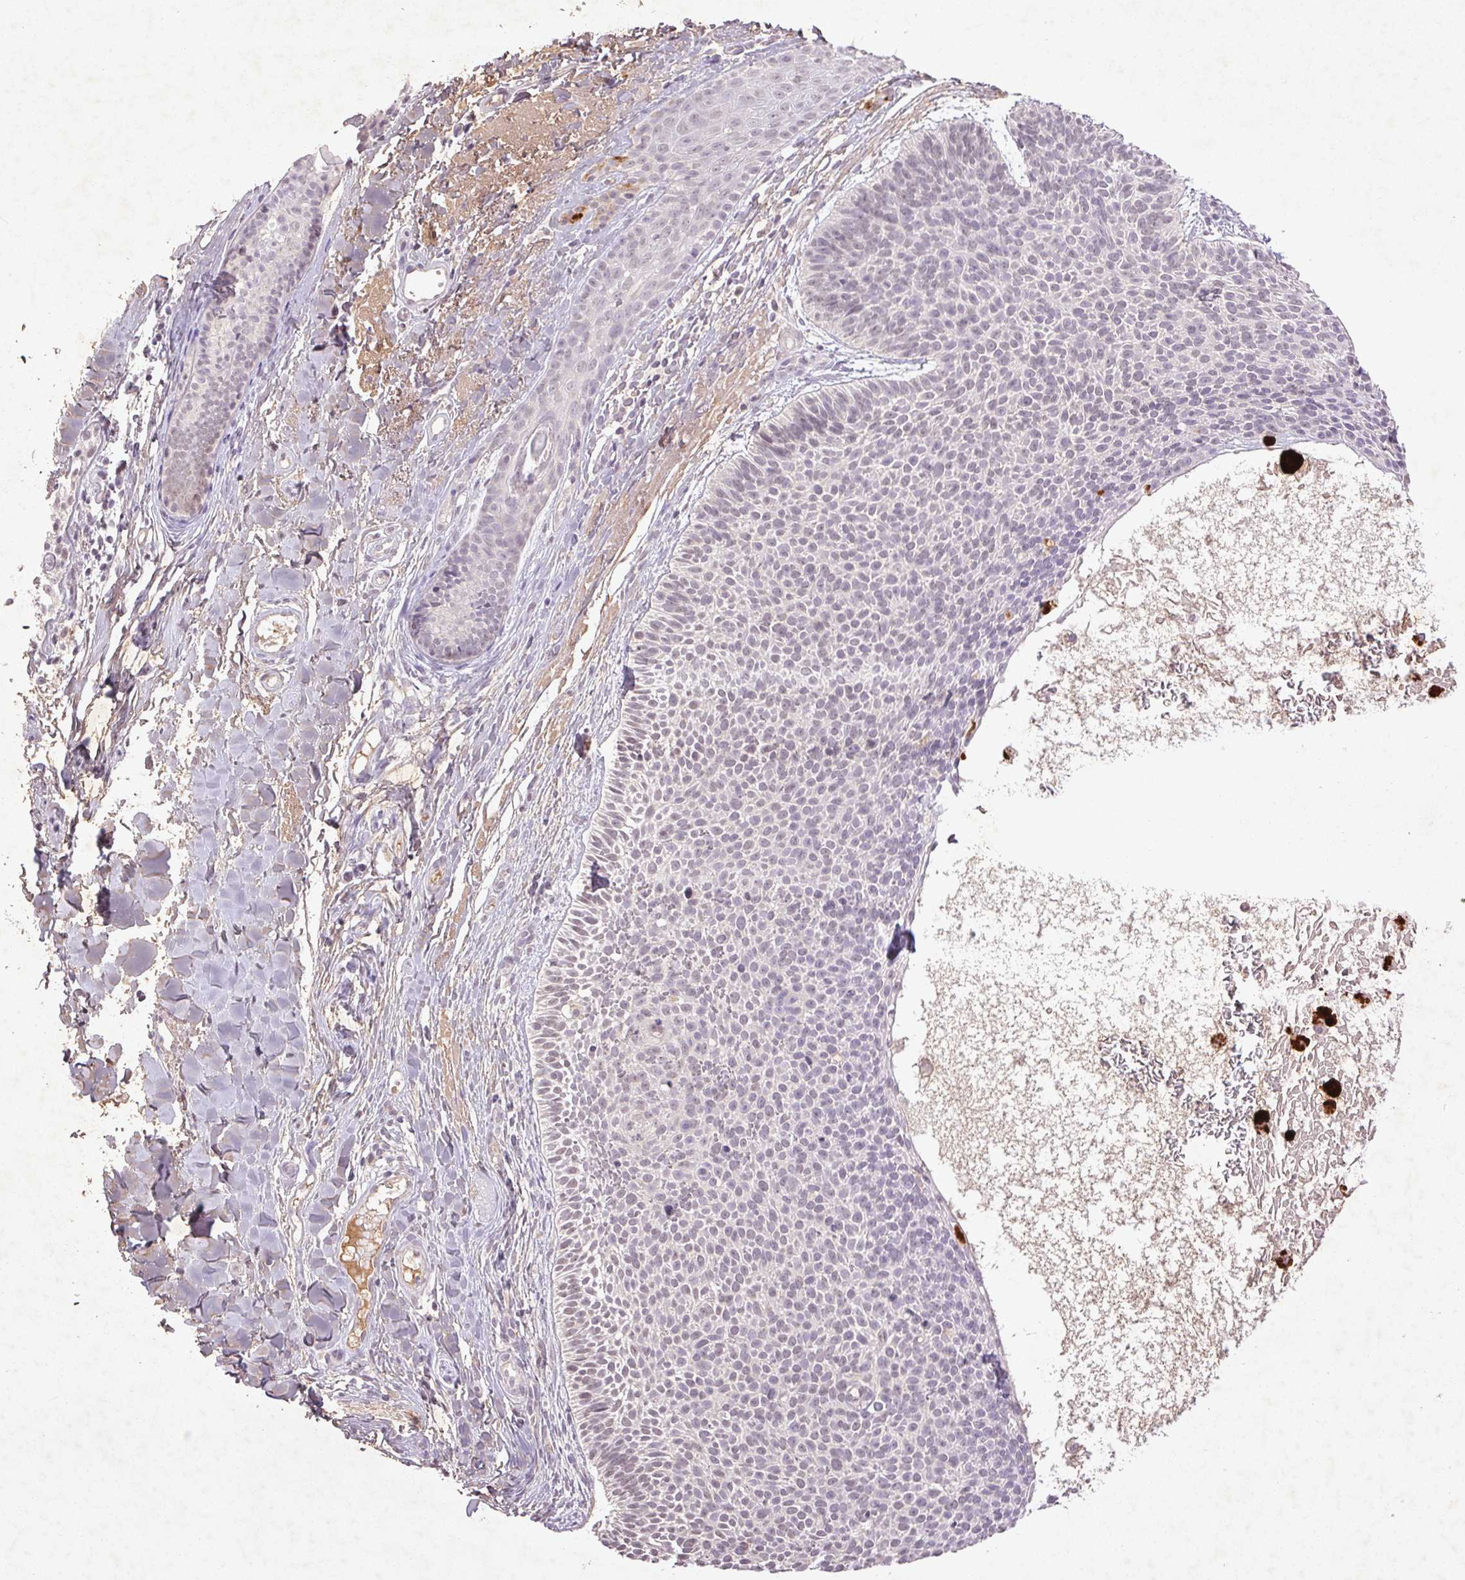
{"staining": {"intensity": "negative", "quantity": "none", "location": "none"}, "tissue": "skin cancer", "cell_type": "Tumor cells", "image_type": "cancer", "snomed": [{"axis": "morphology", "description": "Basal cell carcinoma"}, {"axis": "topography", "description": "Skin"}], "caption": "Immunohistochemistry of skin cancer (basal cell carcinoma) shows no expression in tumor cells.", "gene": "FAM168B", "patient": {"sex": "male", "age": 82}}